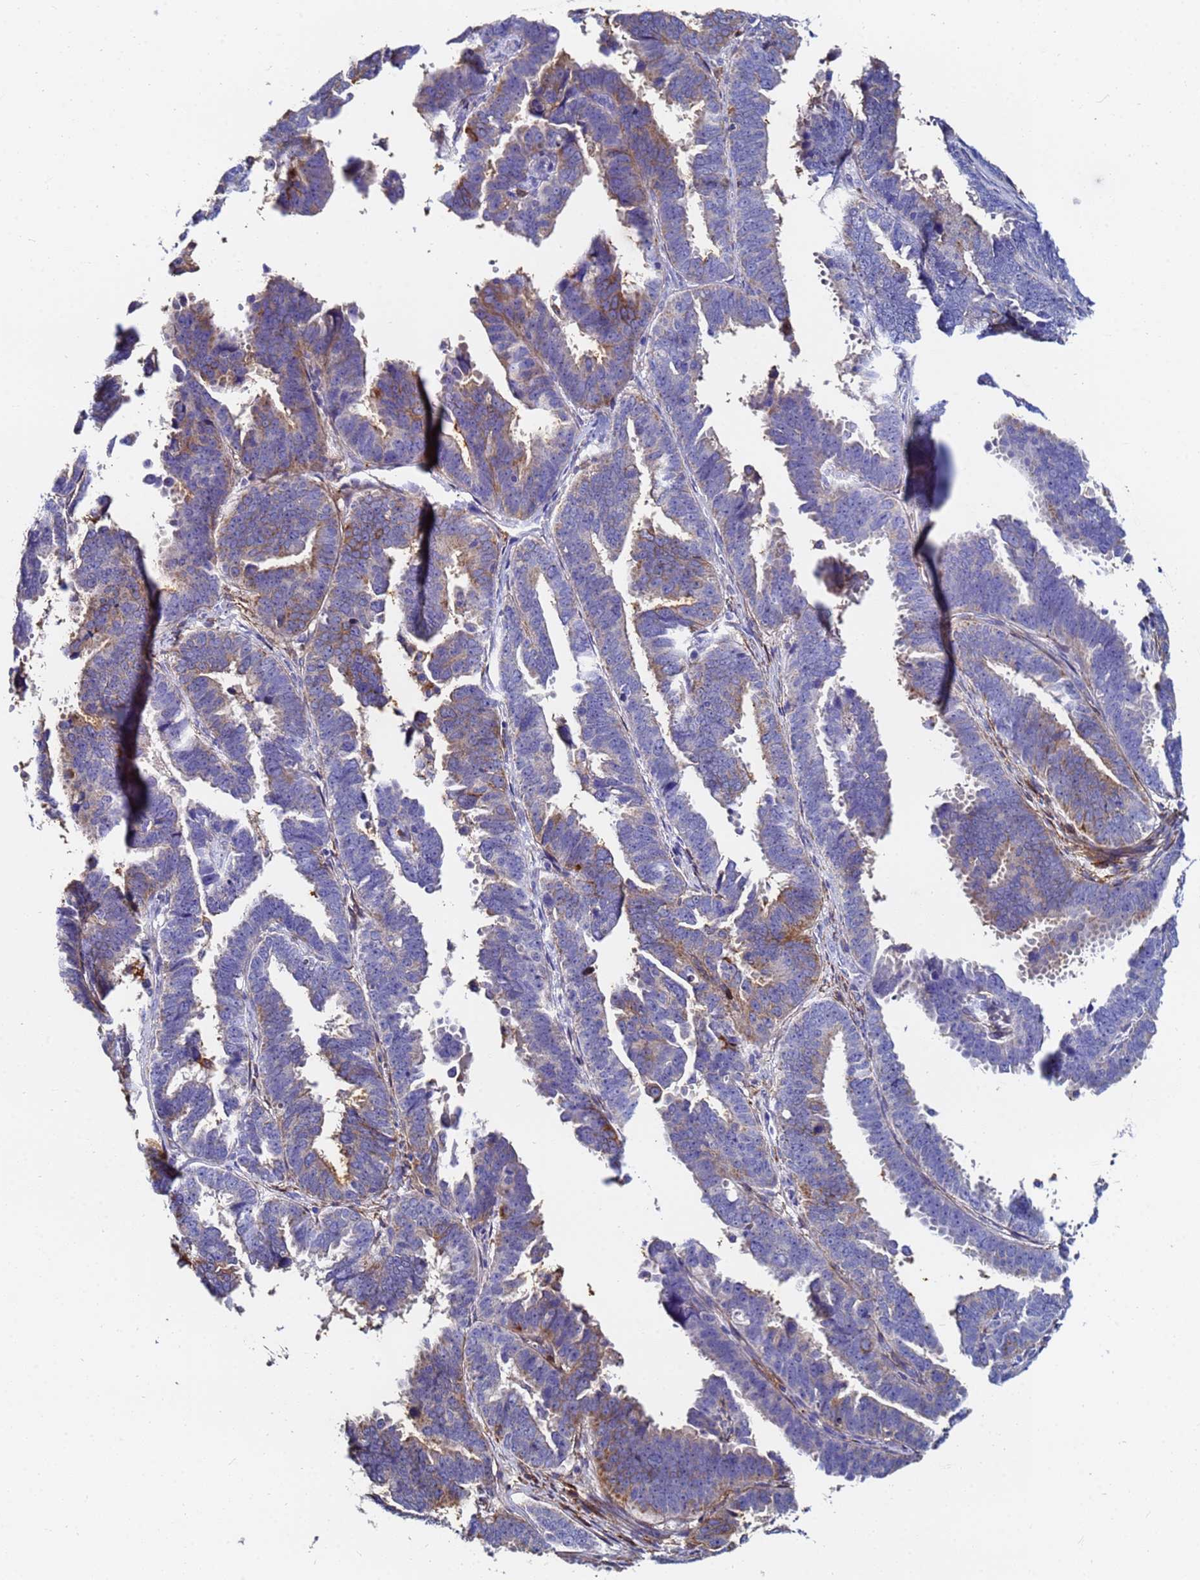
{"staining": {"intensity": "moderate", "quantity": ">75%", "location": "cytoplasmic/membranous"}, "tissue": "endometrial cancer", "cell_type": "Tumor cells", "image_type": "cancer", "snomed": [{"axis": "morphology", "description": "Adenocarcinoma, NOS"}, {"axis": "topography", "description": "Endometrium"}], "caption": "A high-resolution image shows IHC staining of adenocarcinoma (endometrial), which shows moderate cytoplasmic/membranous expression in approximately >75% of tumor cells.", "gene": "BASP1", "patient": {"sex": "female", "age": 75}}